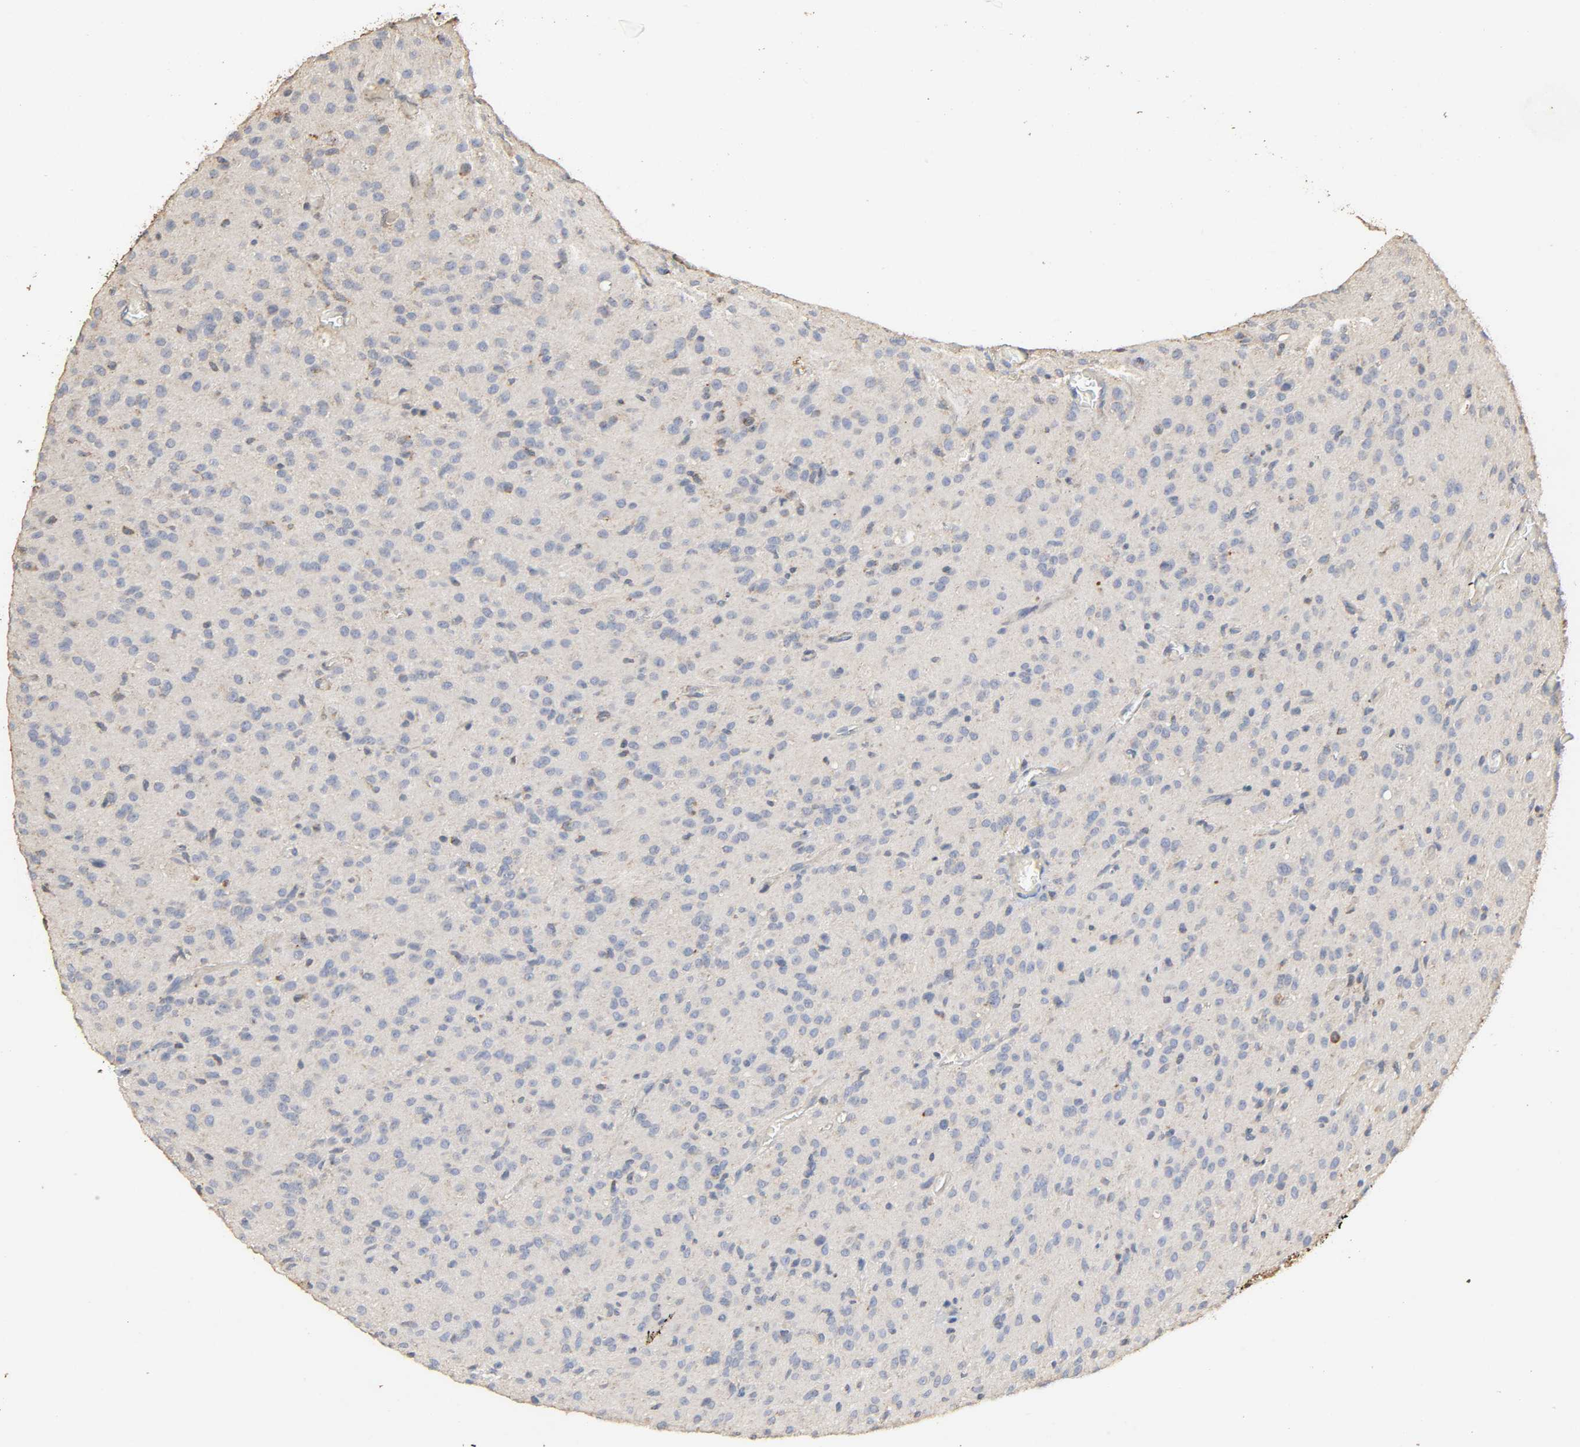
{"staining": {"intensity": "negative", "quantity": "none", "location": "none"}, "tissue": "glioma", "cell_type": "Tumor cells", "image_type": "cancer", "snomed": [{"axis": "morphology", "description": "Glioma, malignant, High grade"}, {"axis": "topography", "description": "Brain"}], "caption": "Human glioma stained for a protein using immunohistochemistry (IHC) exhibits no positivity in tumor cells.", "gene": "NDUFS3", "patient": {"sex": "female", "age": 59}}